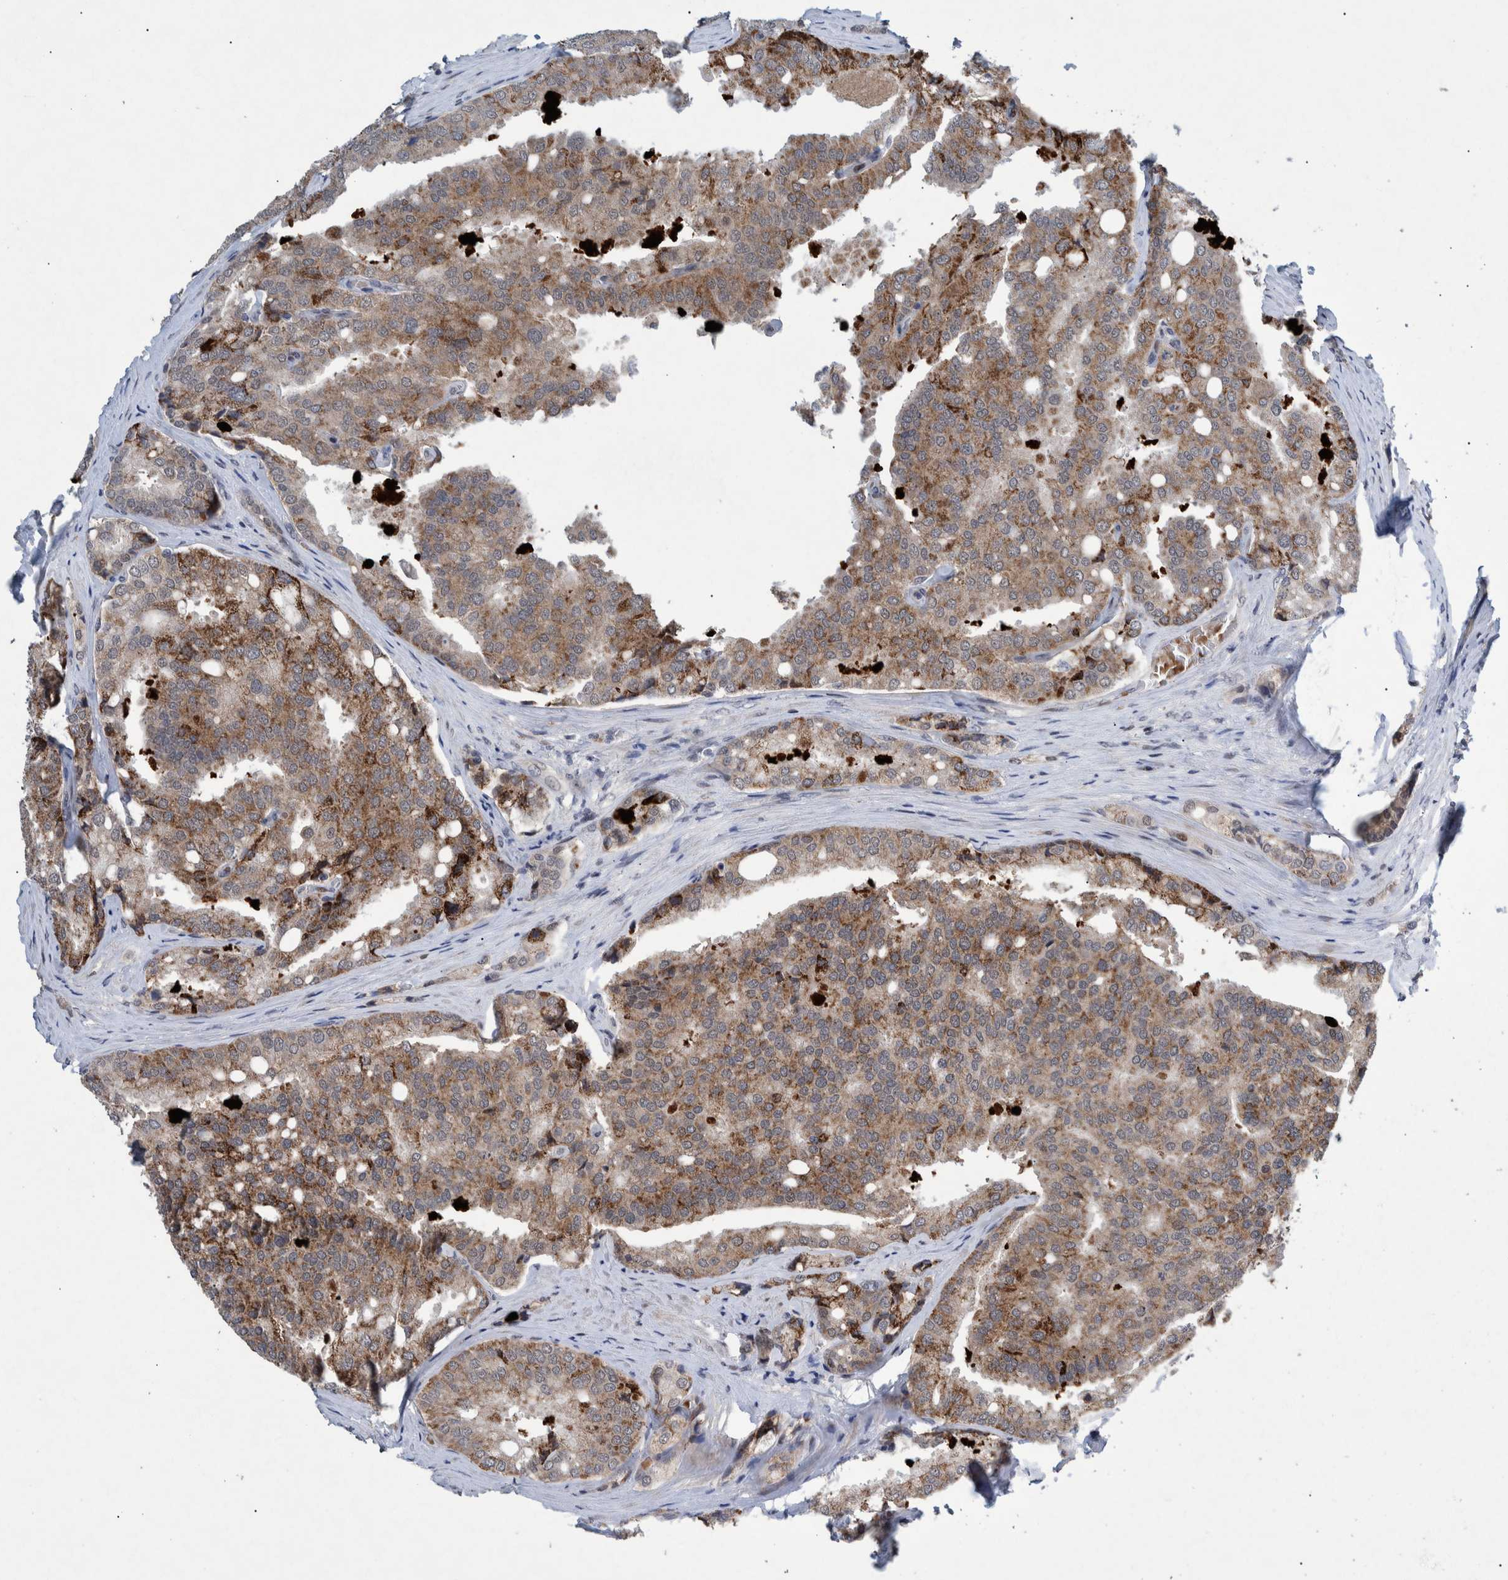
{"staining": {"intensity": "moderate", "quantity": ">75%", "location": "cytoplasmic/membranous"}, "tissue": "prostate cancer", "cell_type": "Tumor cells", "image_type": "cancer", "snomed": [{"axis": "morphology", "description": "Adenocarcinoma, High grade"}, {"axis": "topography", "description": "Prostate"}], "caption": "Human prostate cancer stained with a brown dye reveals moderate cytoplasmic/membranous positive positivity in approximately >75% of tumor cells.", "gene": "ESRP1", "patient": {"sex": "male", "age": 50}}